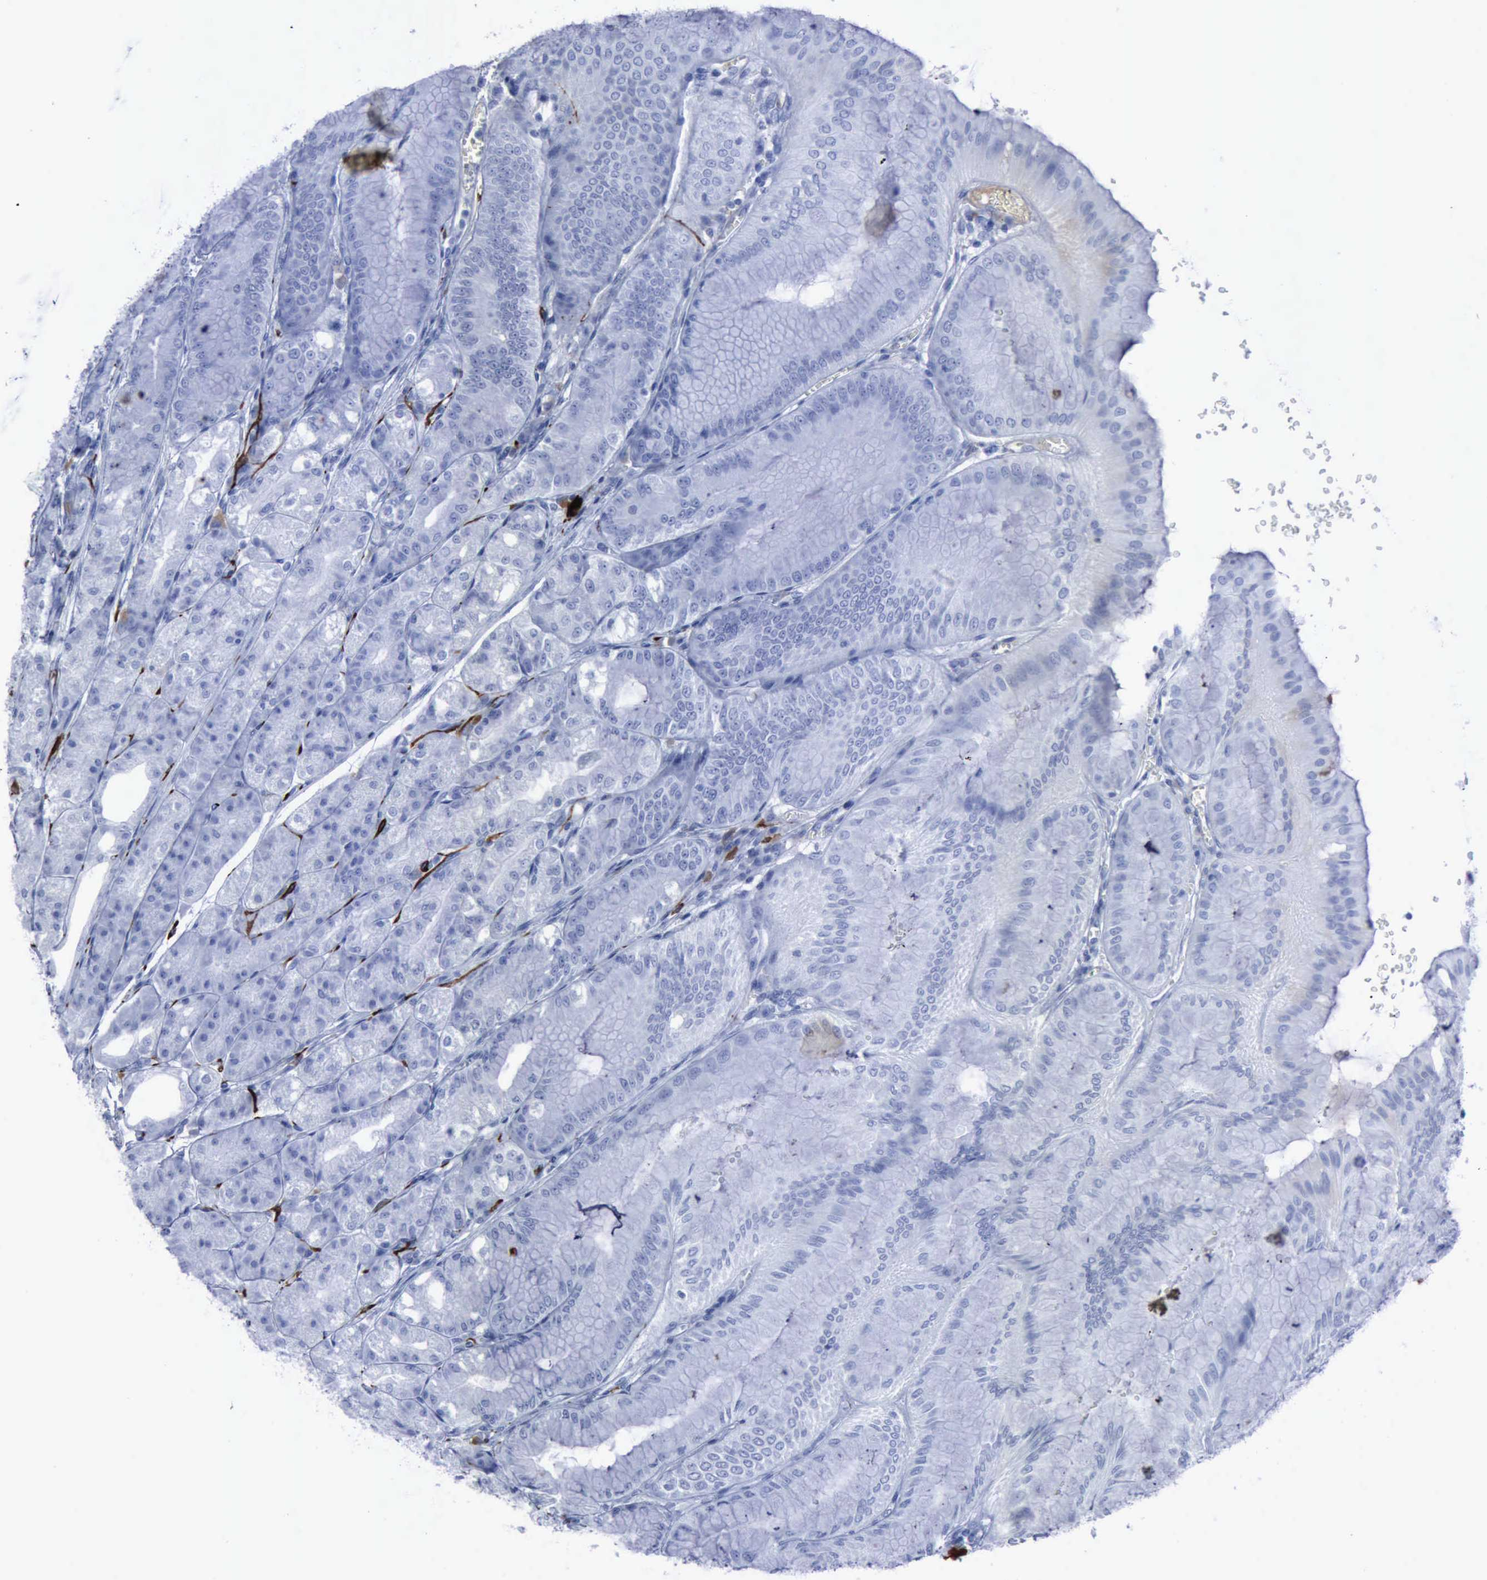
{"staining": {"intensity": "negative", "quantity": "none", "location": "none"}, "tissue": "stomach", "cell_type": "Glandular cells", "image_type": "normal", "snomed": [{"axis": "morphology", "description": "Normal tissue, NOS"}, {"axis": "topography", "description": "Stomach, lower"}], "caption": "Immunohistochemistry (IHC) photomicrograph of normal stomach: human stomach stained with DAB exhibits no significant protein positivity in glandular cells.", "gene": "NGFR", "patient": {"sex": "male", "age": 71}}